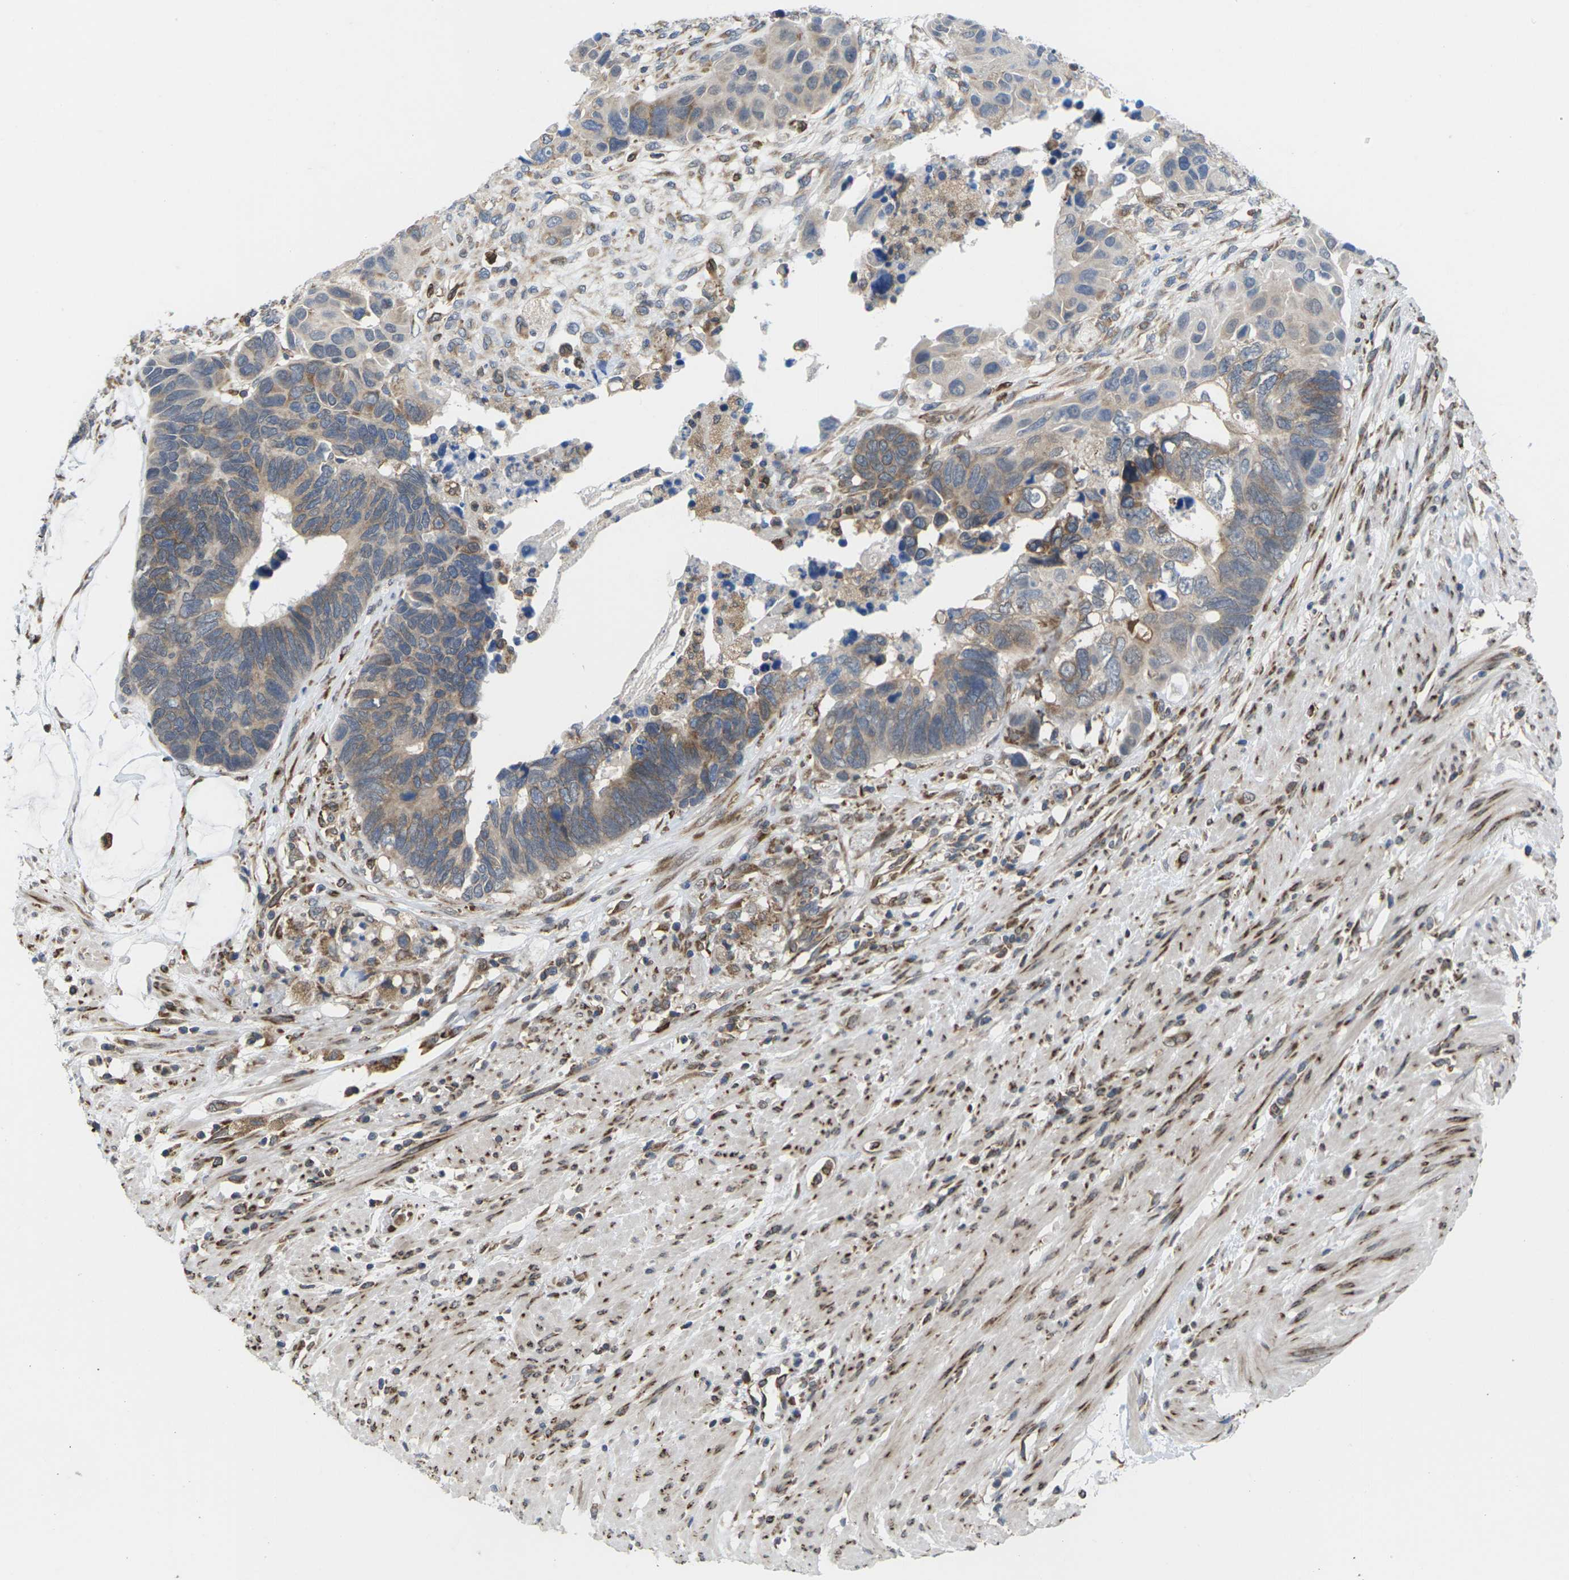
{"staining": {"intensity": "weak", "quantity": ">75%", "location": "cytoplasmic/membranous"}, "tissue": "colorectal cancer", "cell_type": "Tumor cells", "image_type": "cancer", "snomed": [{"axis": "morphology", "description": "Adenocarcinoma, NOS"}, {"axis": "topography", "description": "Rectum"}], "caption": "A photomicrograph showing weak cytoplasmic/membranous expression in about >75% of tumor cells in colorectal cancer (adenocarcinoma), as visualized by brown immunohistochemical staining.", "gene": "PDZK1IP1", "patient": {"sex": "male", "age": 51}}